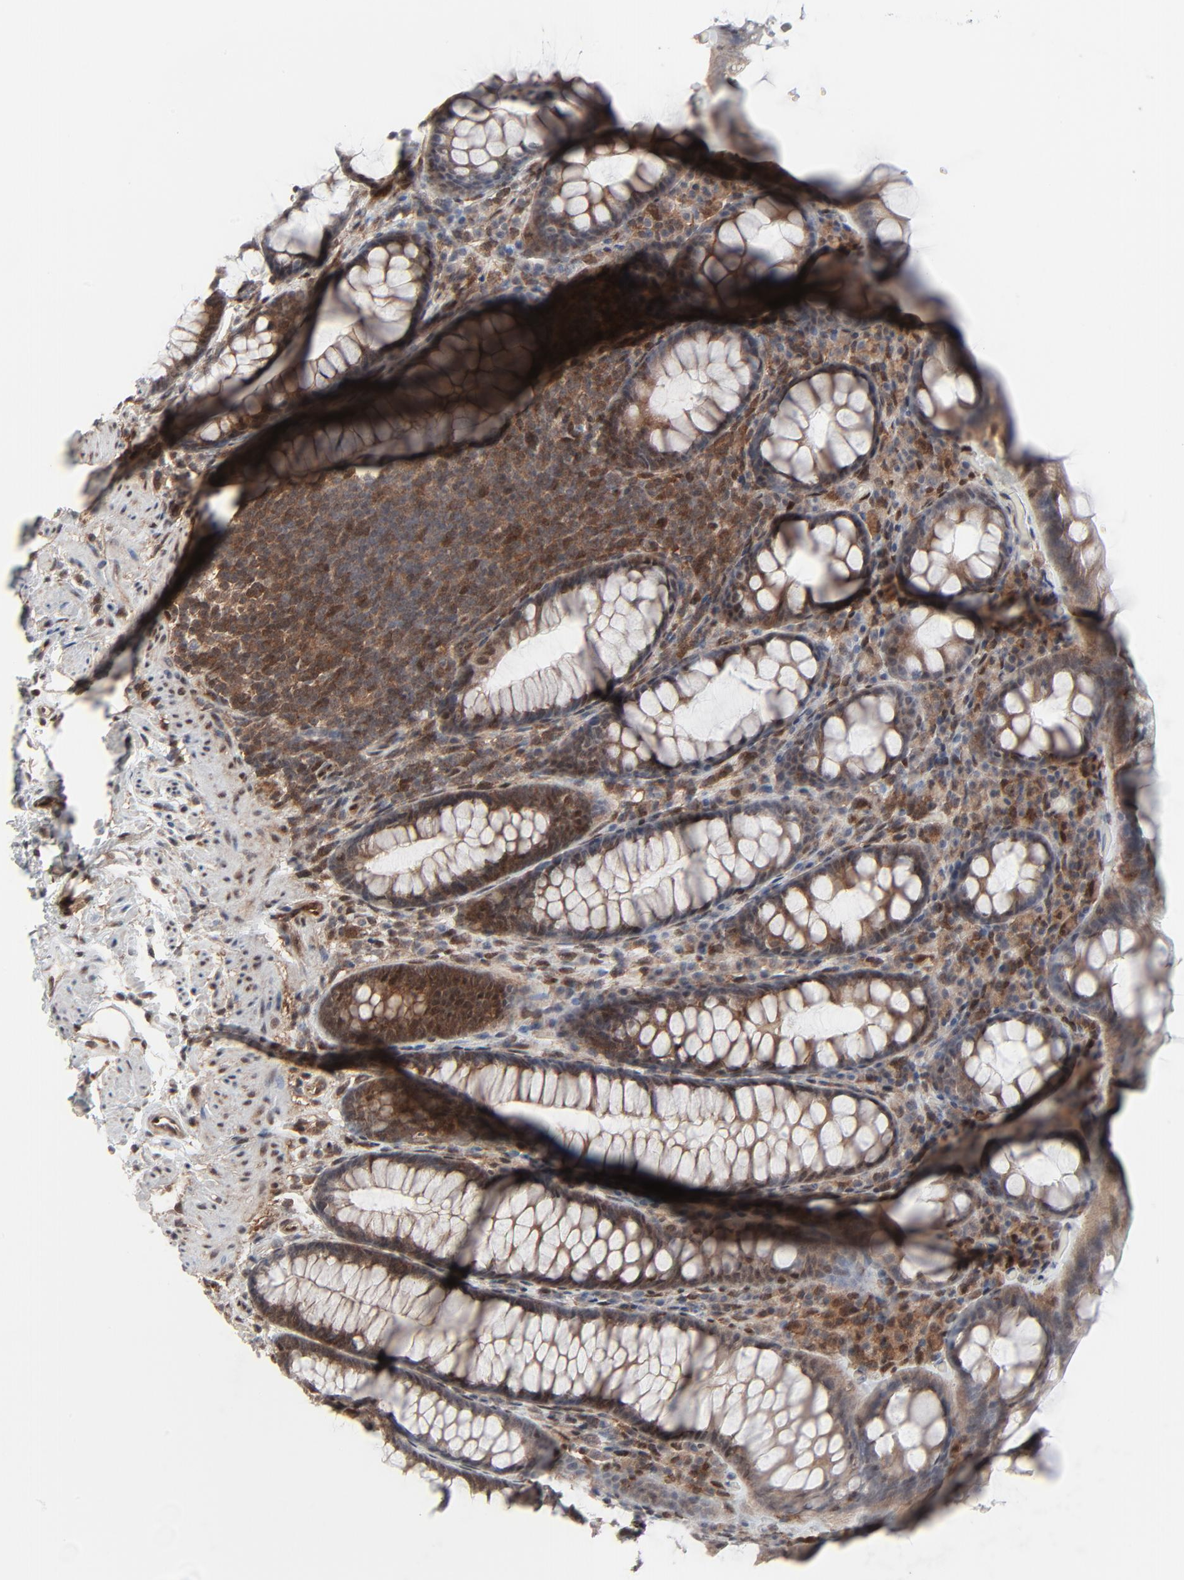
{"staining": {"intensity": "moderate", "quantity": "25%-75%", "location": "cytoplasmic/membranous,nuclear"}, "tissue": "rectum", "cell_type": "Glandular cells", "image_type": "normal", "snomed": [{"axis": "morphology", "description": "Normal tissue, NOS"}, {"axis": "topography", "description": "Rectum"}], "caption": "Immunohistochemical staining of benign human rectum reveals 25%-75% levels of moderate cytoplasmic/membranous,nuclear protein expression in approximately 25%-75% of glandular cells.", "gene": "AKT1", "patient": {"sex": "male", "age": 92}}